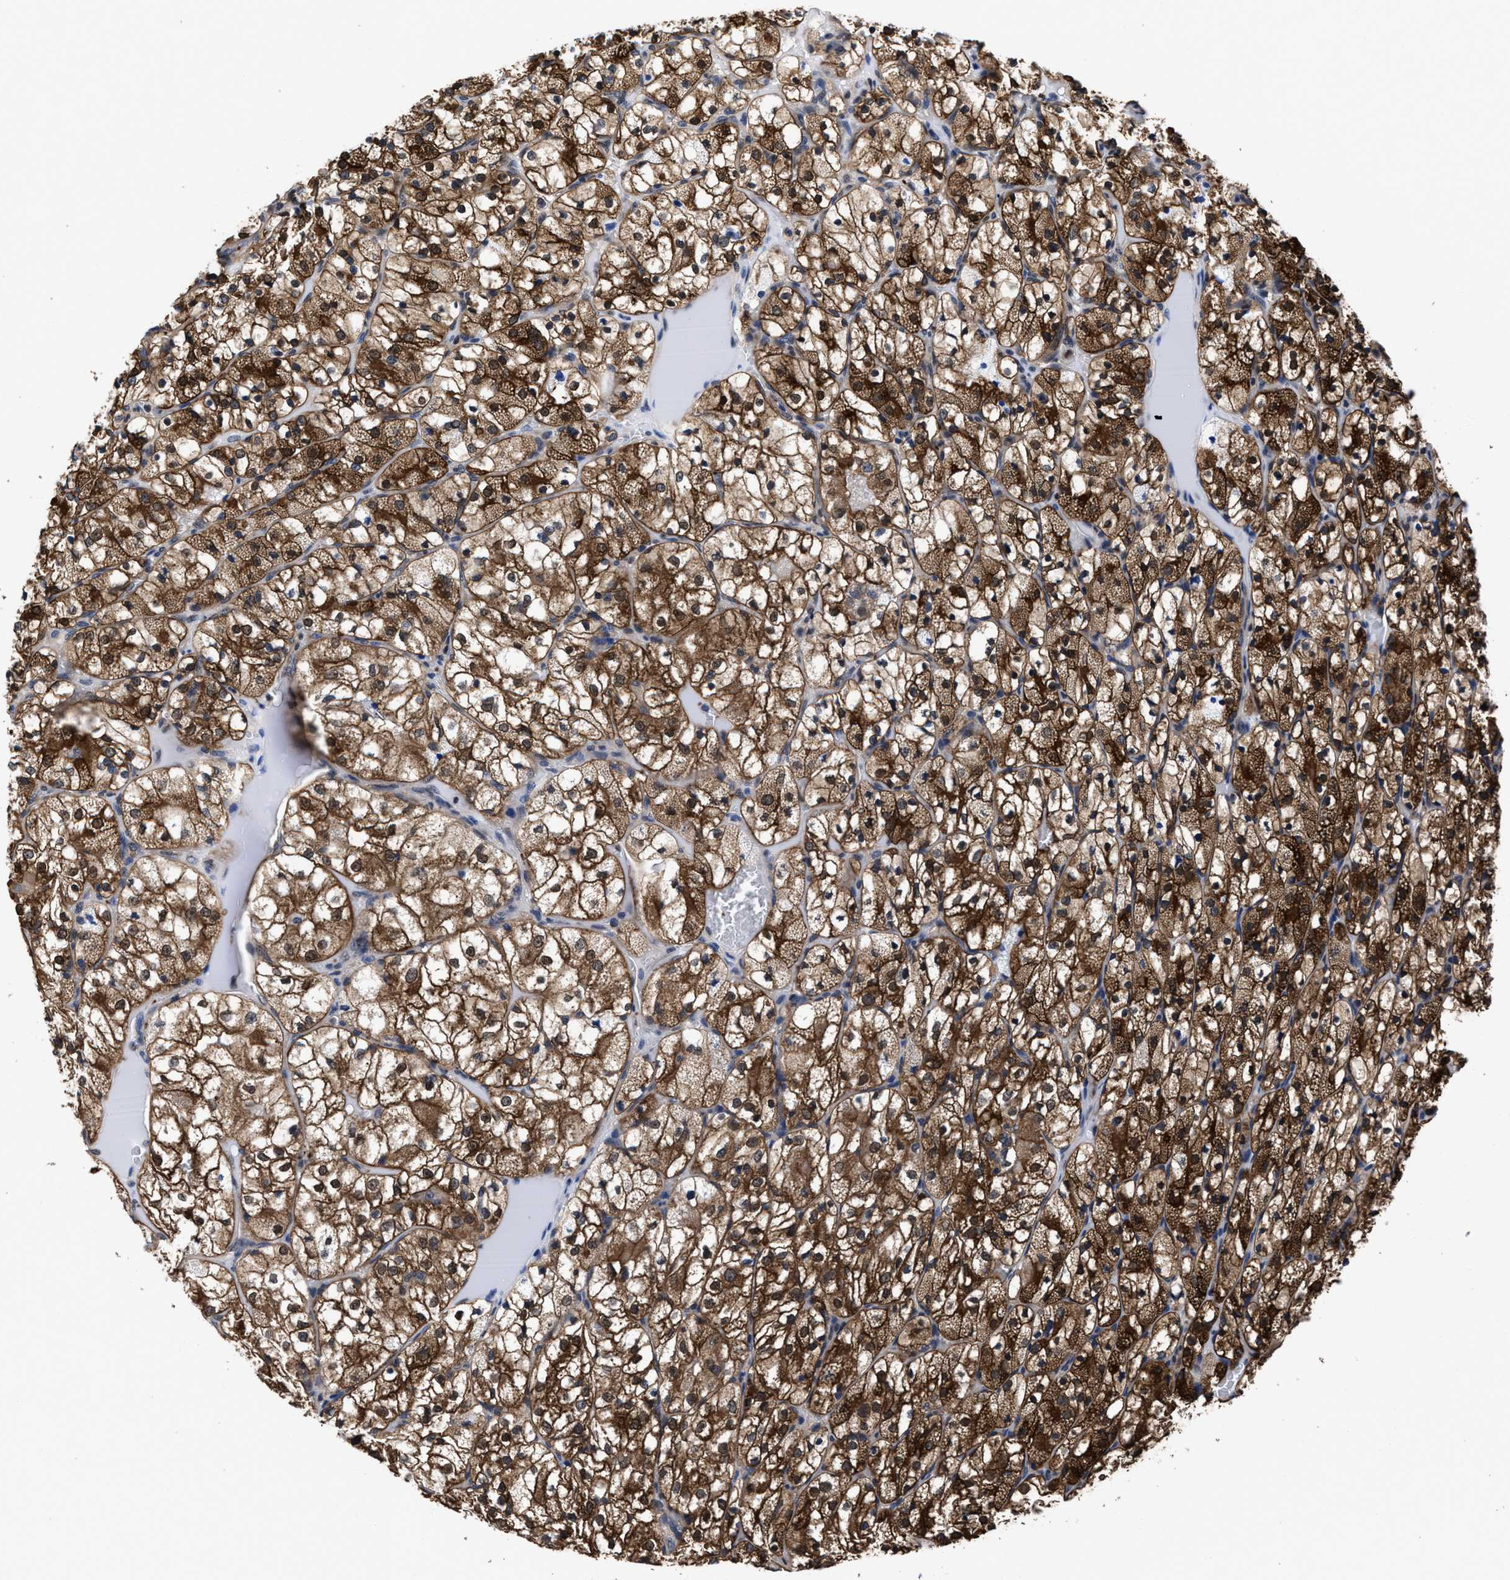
{"staining": {"intensity": "strong", "quantity": ">75%", "location": "cytoplasmic/membranous"}, "tissue": "renal cancer", "cell_type": "Tumor cells", "image_type": "cancer", "snomed": [{"axis": "morphology", "description": "Adenocarcinoma, NOS"}, {"axis": "topography", "description": "Kidney"}], "caption": "Immunohistochemistry (IHC) (DAB (3,3'-diaminobenzidine)) staining of renal adenocarcinoma exhibits strong cytoplasmic/membranous protein staining in approximately >75% of tumor cells.", "gene": "ACLY", "patient": {"sex": "female", "age": 69}}